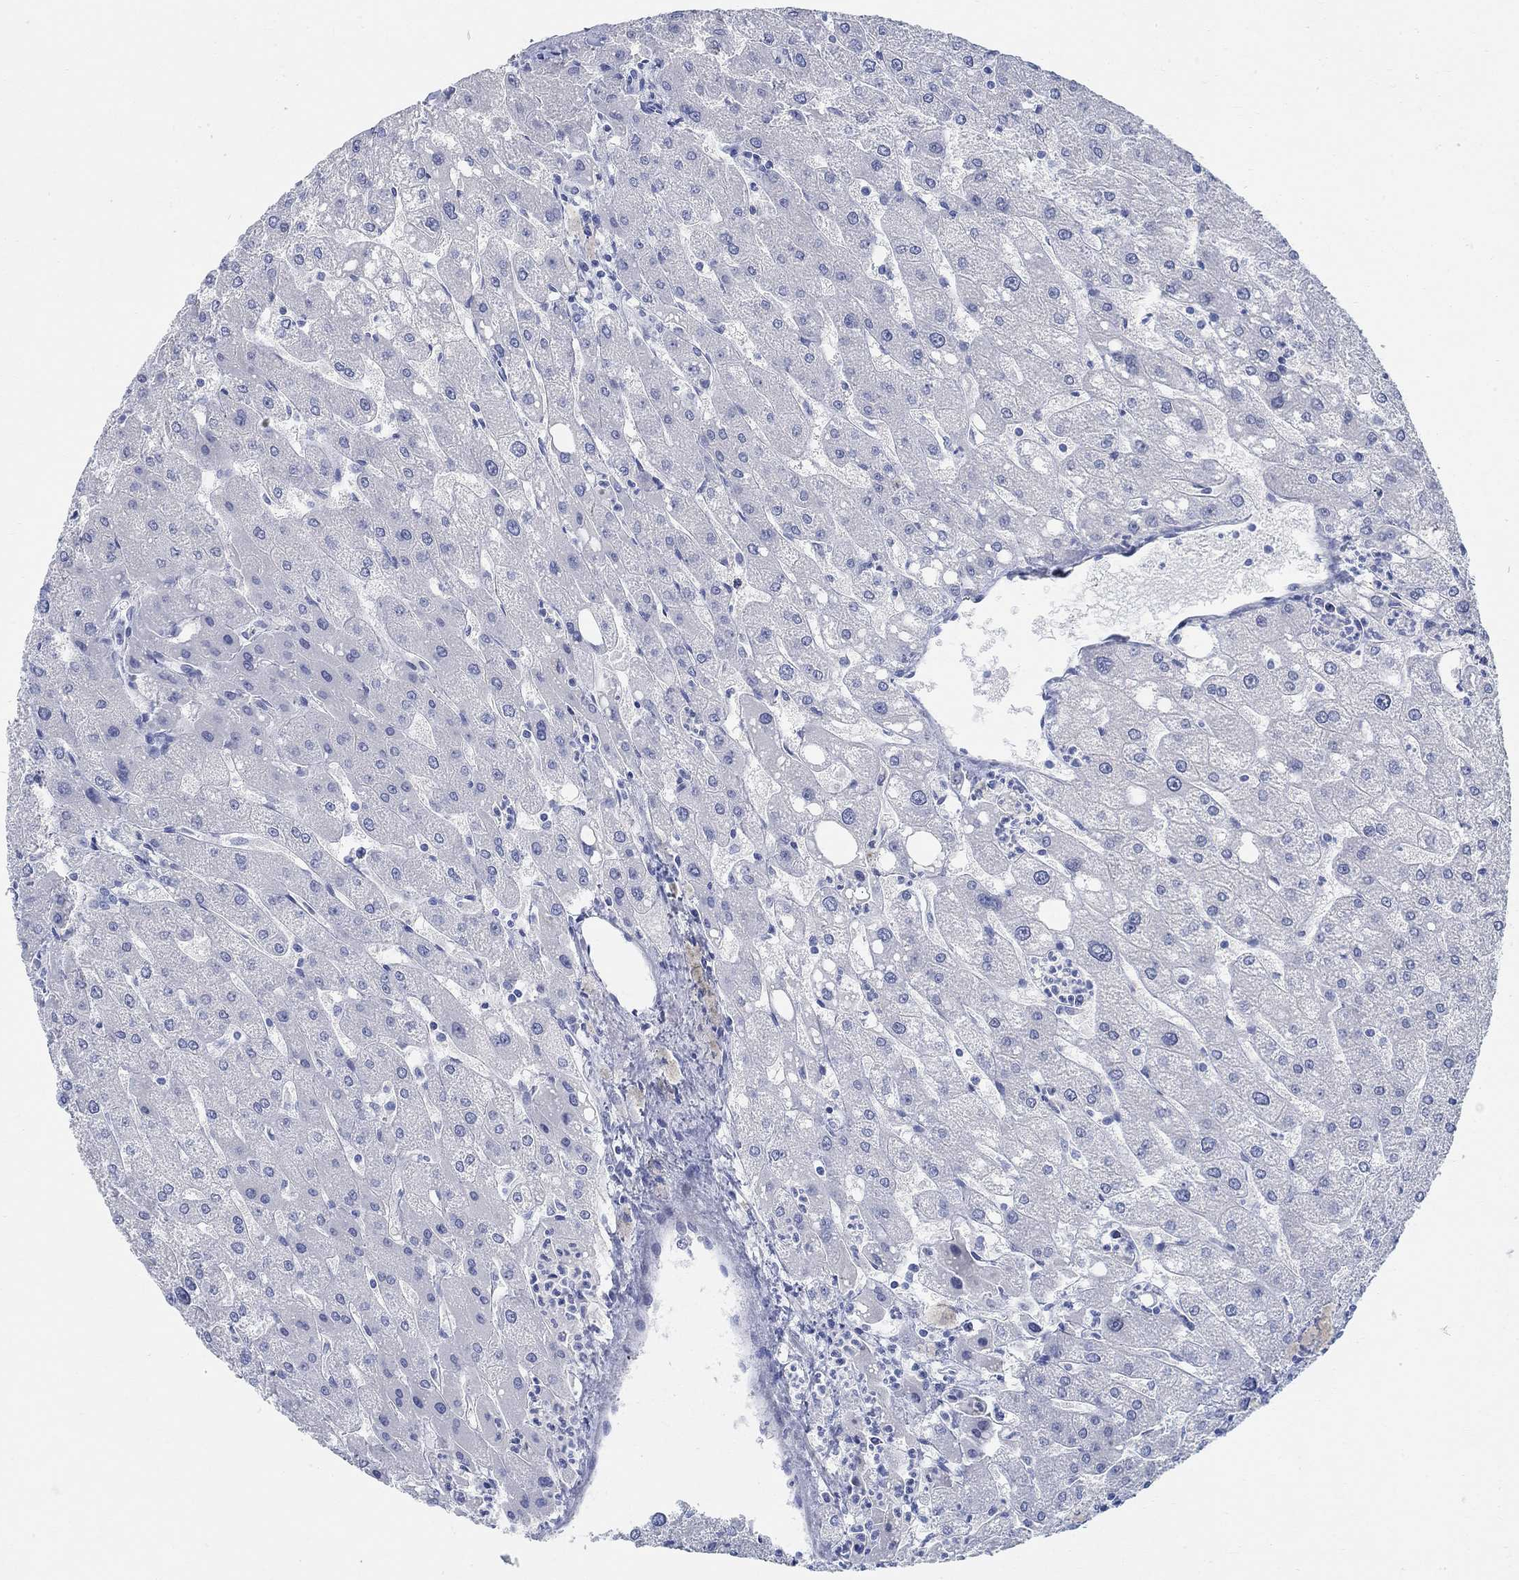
{"staining": {"intensity": "negative", "quantity": "none", "location": "none"}, "tissue": "liver", "cell_type": "Cholangiocytes", "image_type": "normal", "snomed": [{"axis": "morphology", "description": "Normal tissue, NOS"}, {"axis": "topography", "description": "Liver"}], "caption": "Immunohistochemistry micrograph of normal liver: liver stained with DAB displays no significant protein expression in cholangiocytes.", "gene": "RBM20", "patient": {"sex": "male", "age": 67}}